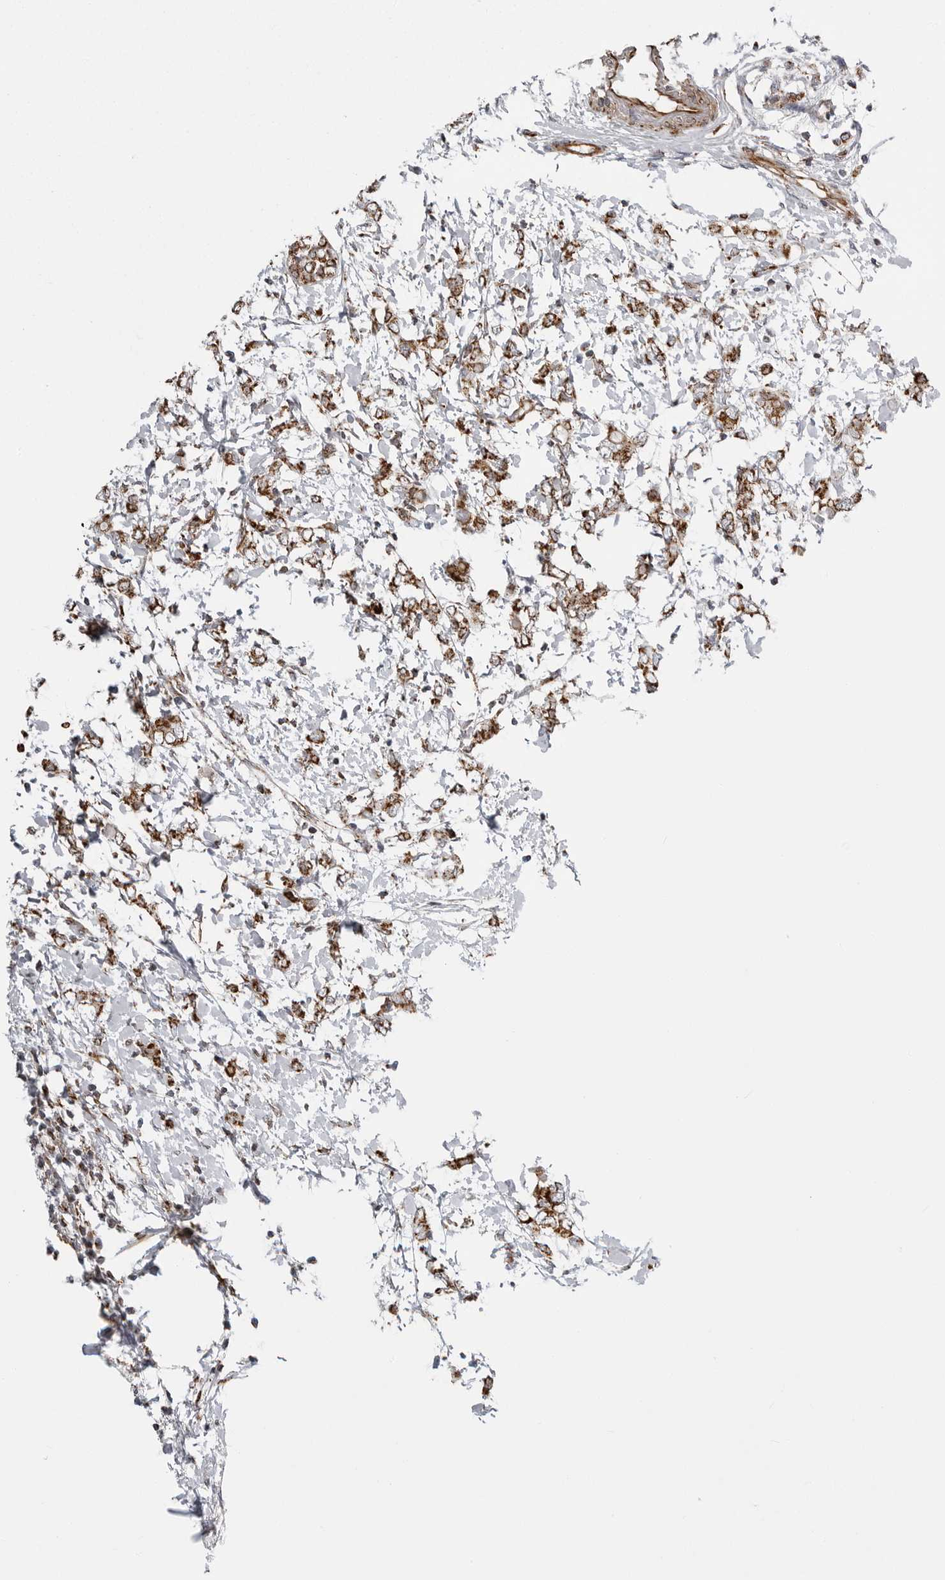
{"staining": {"intensity": "strong", "quantity": ">75%", "location": "cytoplasmic/membranous"}, "tissue": "breast cancer", "cell_type": "Tumor cells", "image_type": "cancer", "snomed": [{"axis": "morphology", "description": "Normal tissue, NOS"}, {"axis": "morphology", "description": "Lobular carcinoma"}, {"axis": "topography", "description": "Breast"}], "caption": "Immunohistochemistry histopathology image of human breast cancer stained for a protein (brown), which reveals high levels of strong cytoplasmic/membranous expression in about >75% of tumor cells.", "gene": "FH", "patient": {"sex": "female", "age": 47}}